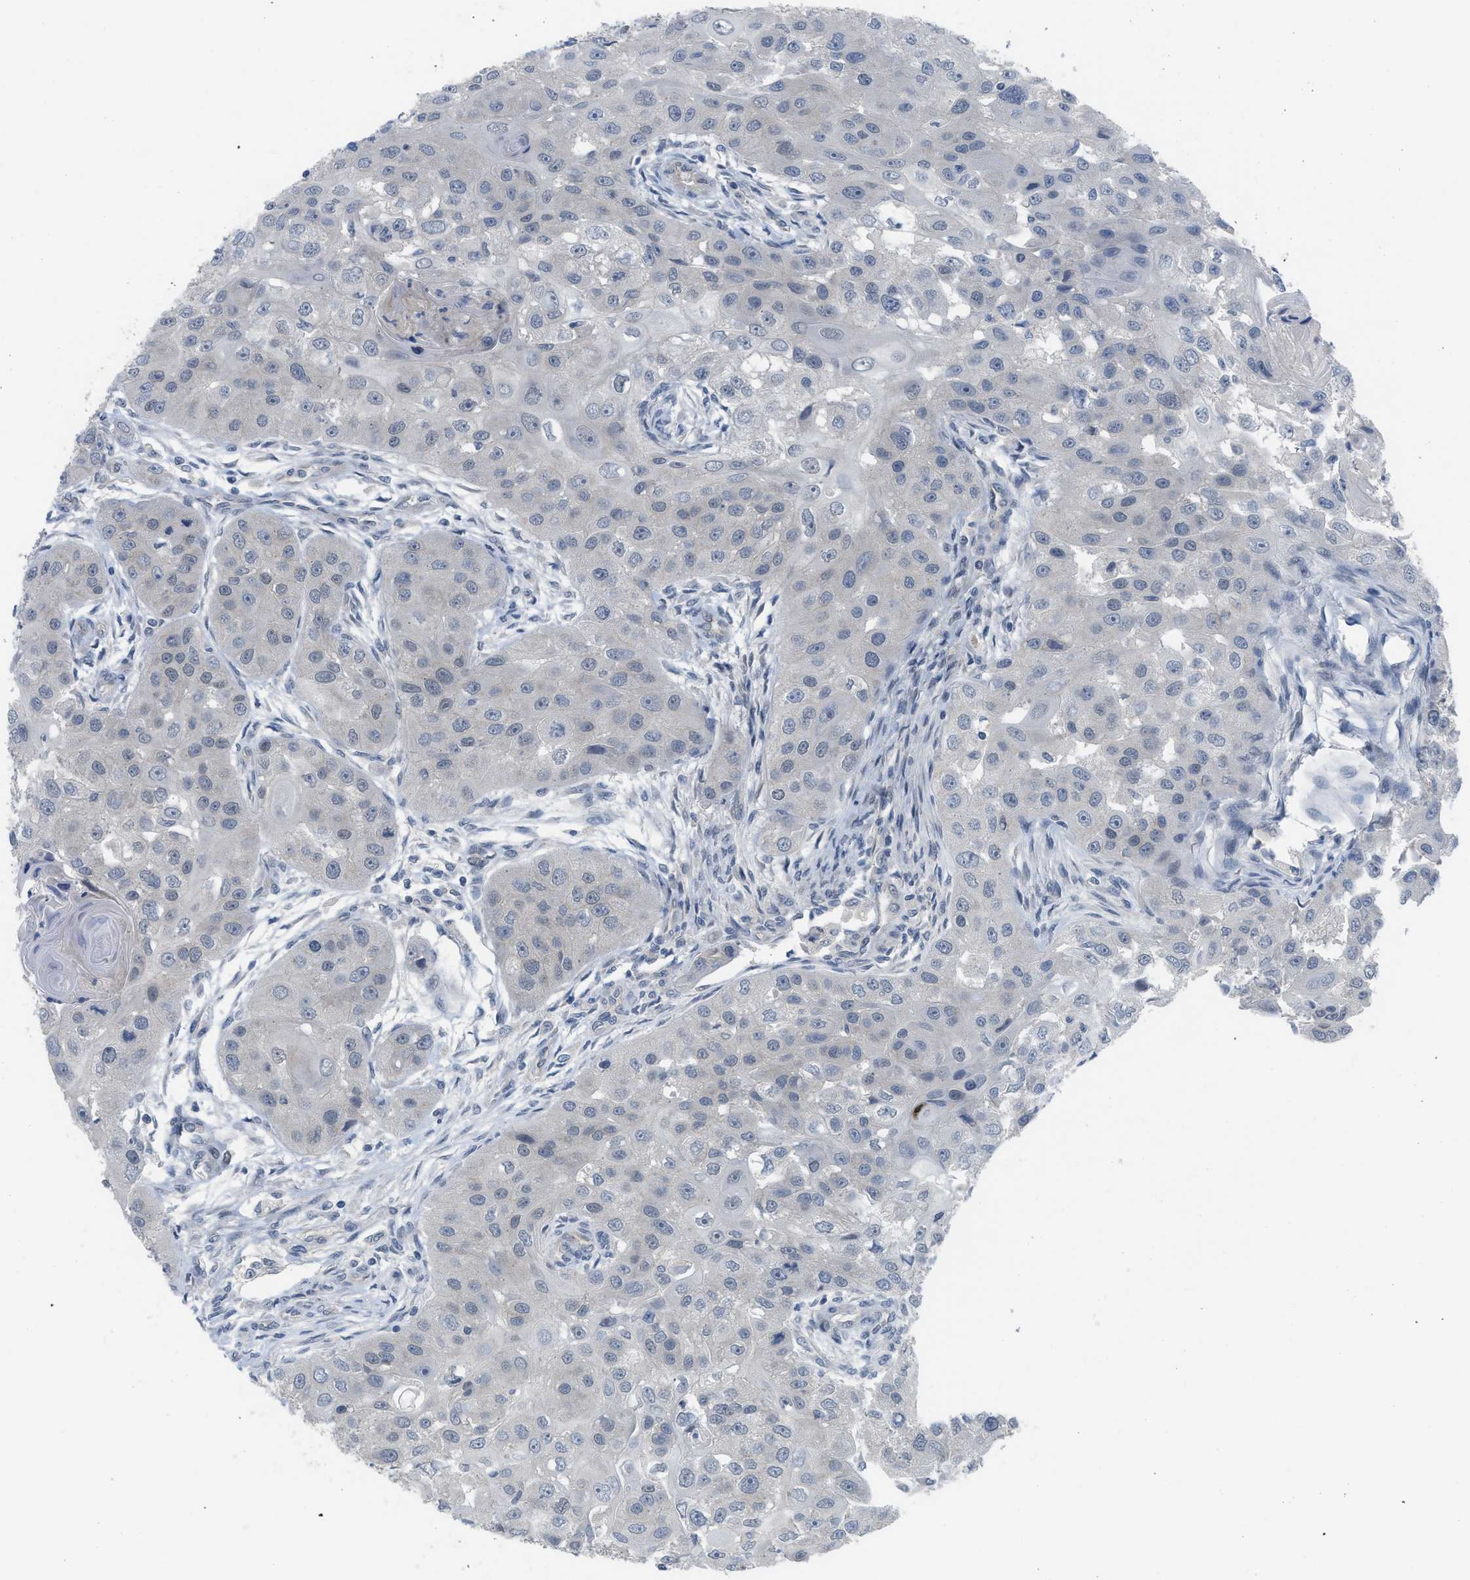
{"staining": {"intensity": "negative", "quantity": "none", "location": "none"}, "tissue": "head and neck cancer", "cell_type": "Tumor cells", "image_type": "cancer", "snomed": [{"axis": "morphology", "description": "Normal tissue, NOS"}, {"axis": "morphology", "description": "Squamous cell carcinoma, NOS"}, {"axis": "topography", "description": "Skeletal muscle"}, {"axis": "topography", "description": "Head-Neck"}], "caption": "Tumor cells show no significant positivity in squamous cell carcinoma (head and neck). (Immunohistochemistry (ihc), brightfield microscopy, high magnification).", "gene": "TNFAIP1", "patient": {"sex": "male", "age": 51}}